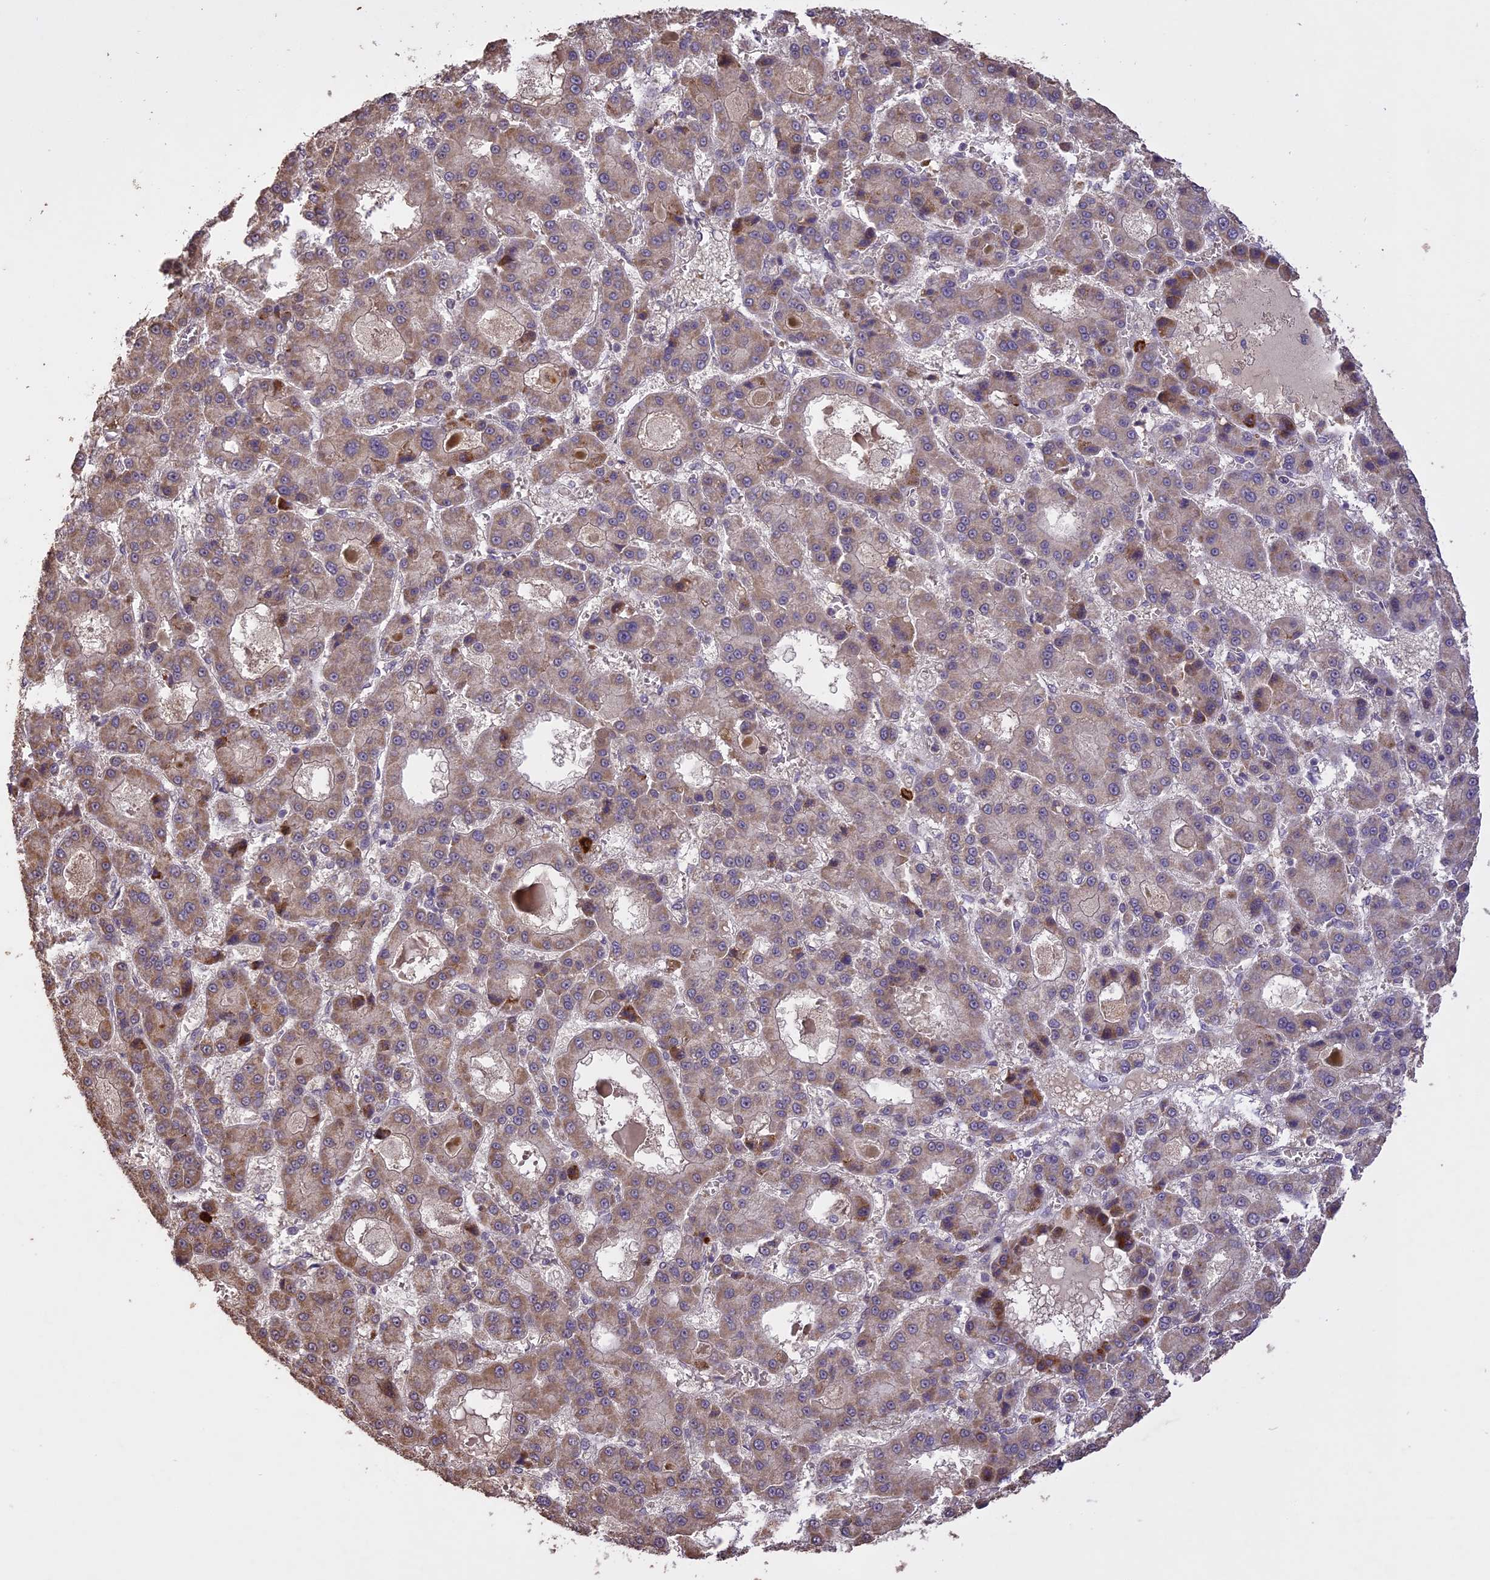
{"staining": {"intensity": "moderate", "quantity": "<25%", "location": "cytoplasmic/membranous"}, "tissue": "liver cancer", "cell_type": "Tumor cells", "image_type": "cancer", "snomed": [{"axis": "morphology", "description": "Carcinoma, Hepatocellular, NOS"}, {"axis": "topography", "description": "Liver"}], "caption": "Brown immunohistochemical staining in human liver cancer demonstrates moderate cytoplasmic/membranous staining in approximately <25% of tumor cells. (IHC, brightfield microscopy, high magnification).", "gene": "TIGD7", "patient": {"sex": "male", "age": 70}}